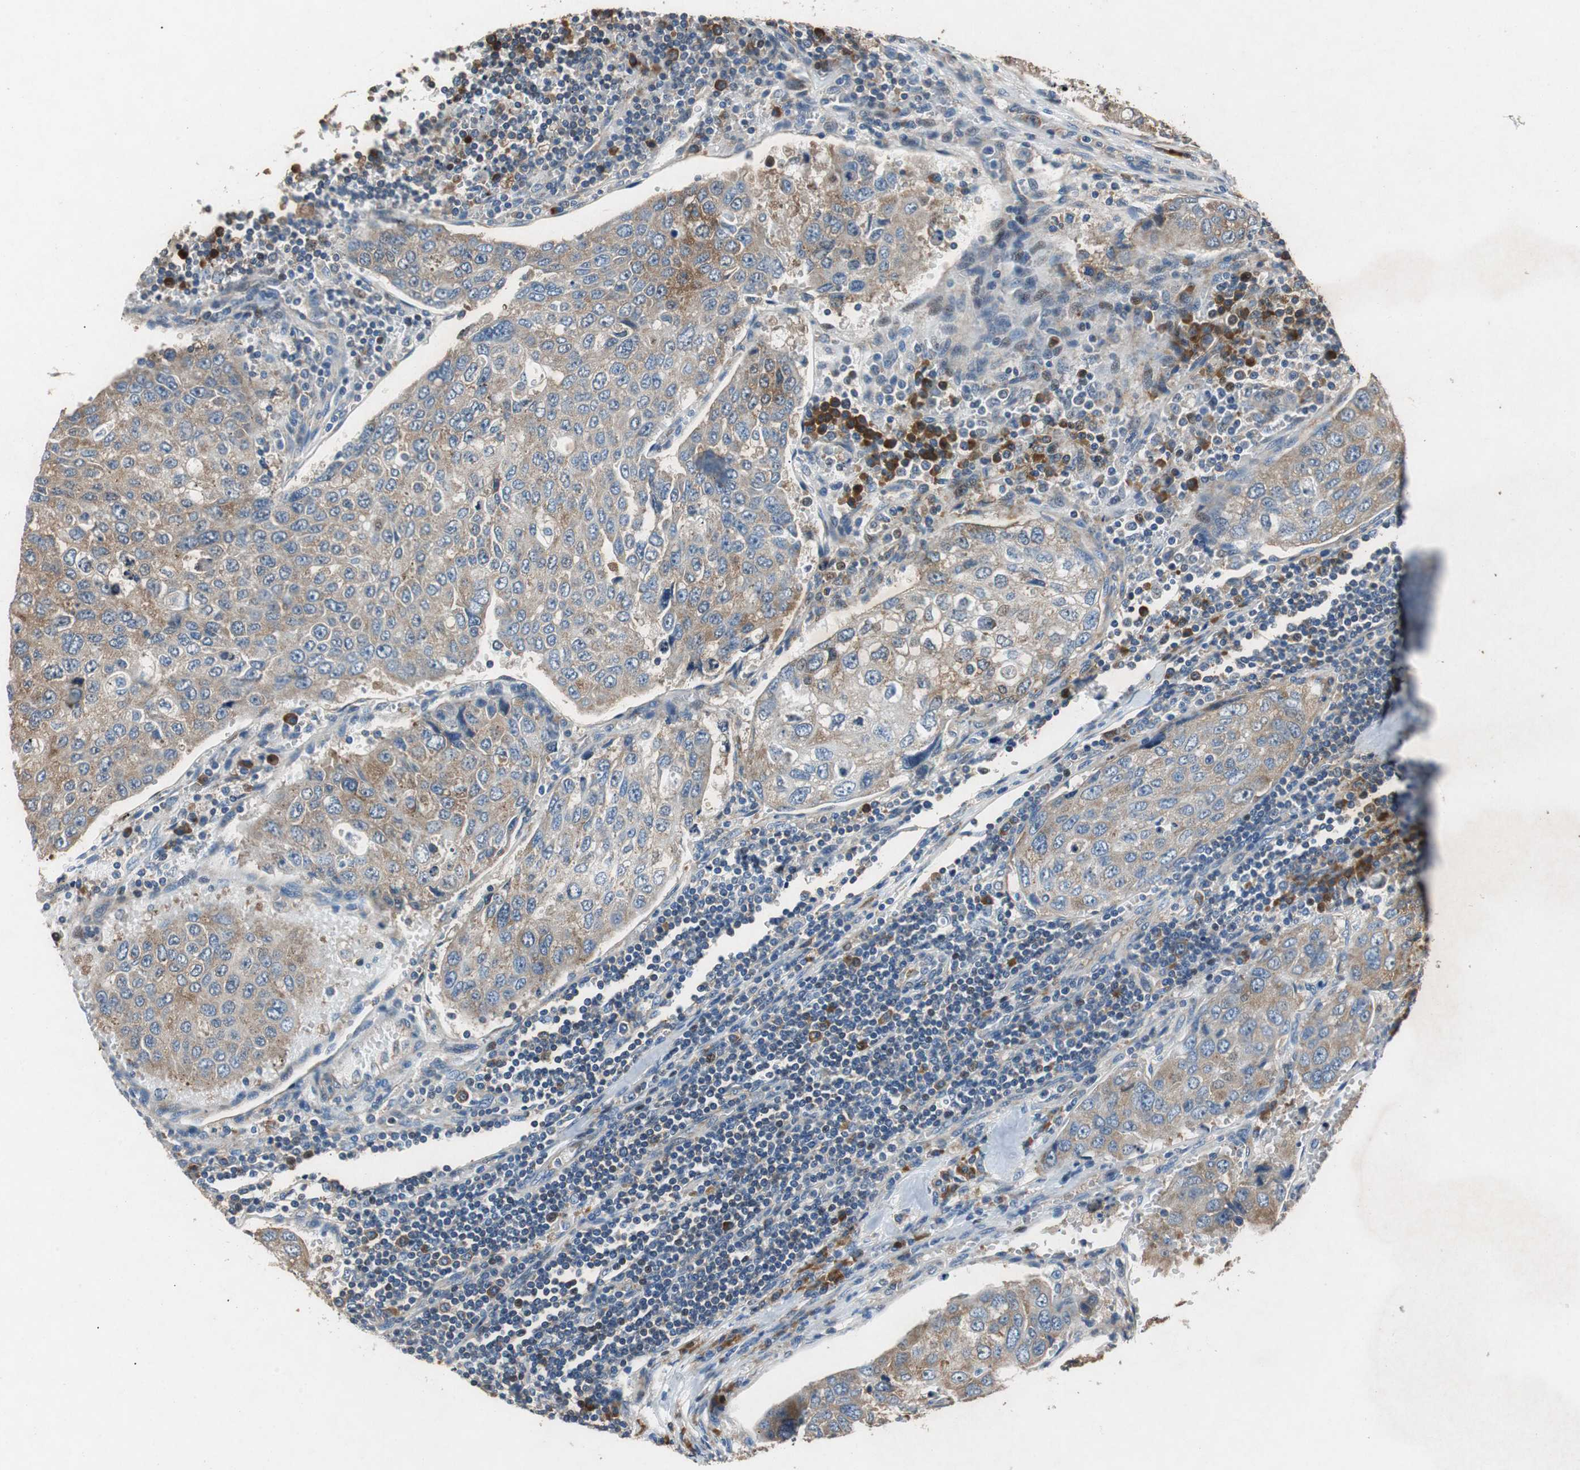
{"staining": {"intensity": "weak", "quantity": ">75%", "location": "cytoplasmic/membranous"}, "tissue": "urothelial cancer", "cell_type": "Tumor cells", "image_type": "cancer", "snomed": [{"axis": "morphology", "description": "Urothelial carcinoma, High grade"}, {"axis": "topography", "description": "Lymph node"}, {"axis": "topography", "description": "Urinary bladder"}], "caption": "This is a micrograph of IHC staining of high-grade urothelial carcinoma, which shows weak positivity in the cytoplasmic/membranous of tumor cells.", "gene": "RPL35", "patient": {"sex": "male", "age": 51}}